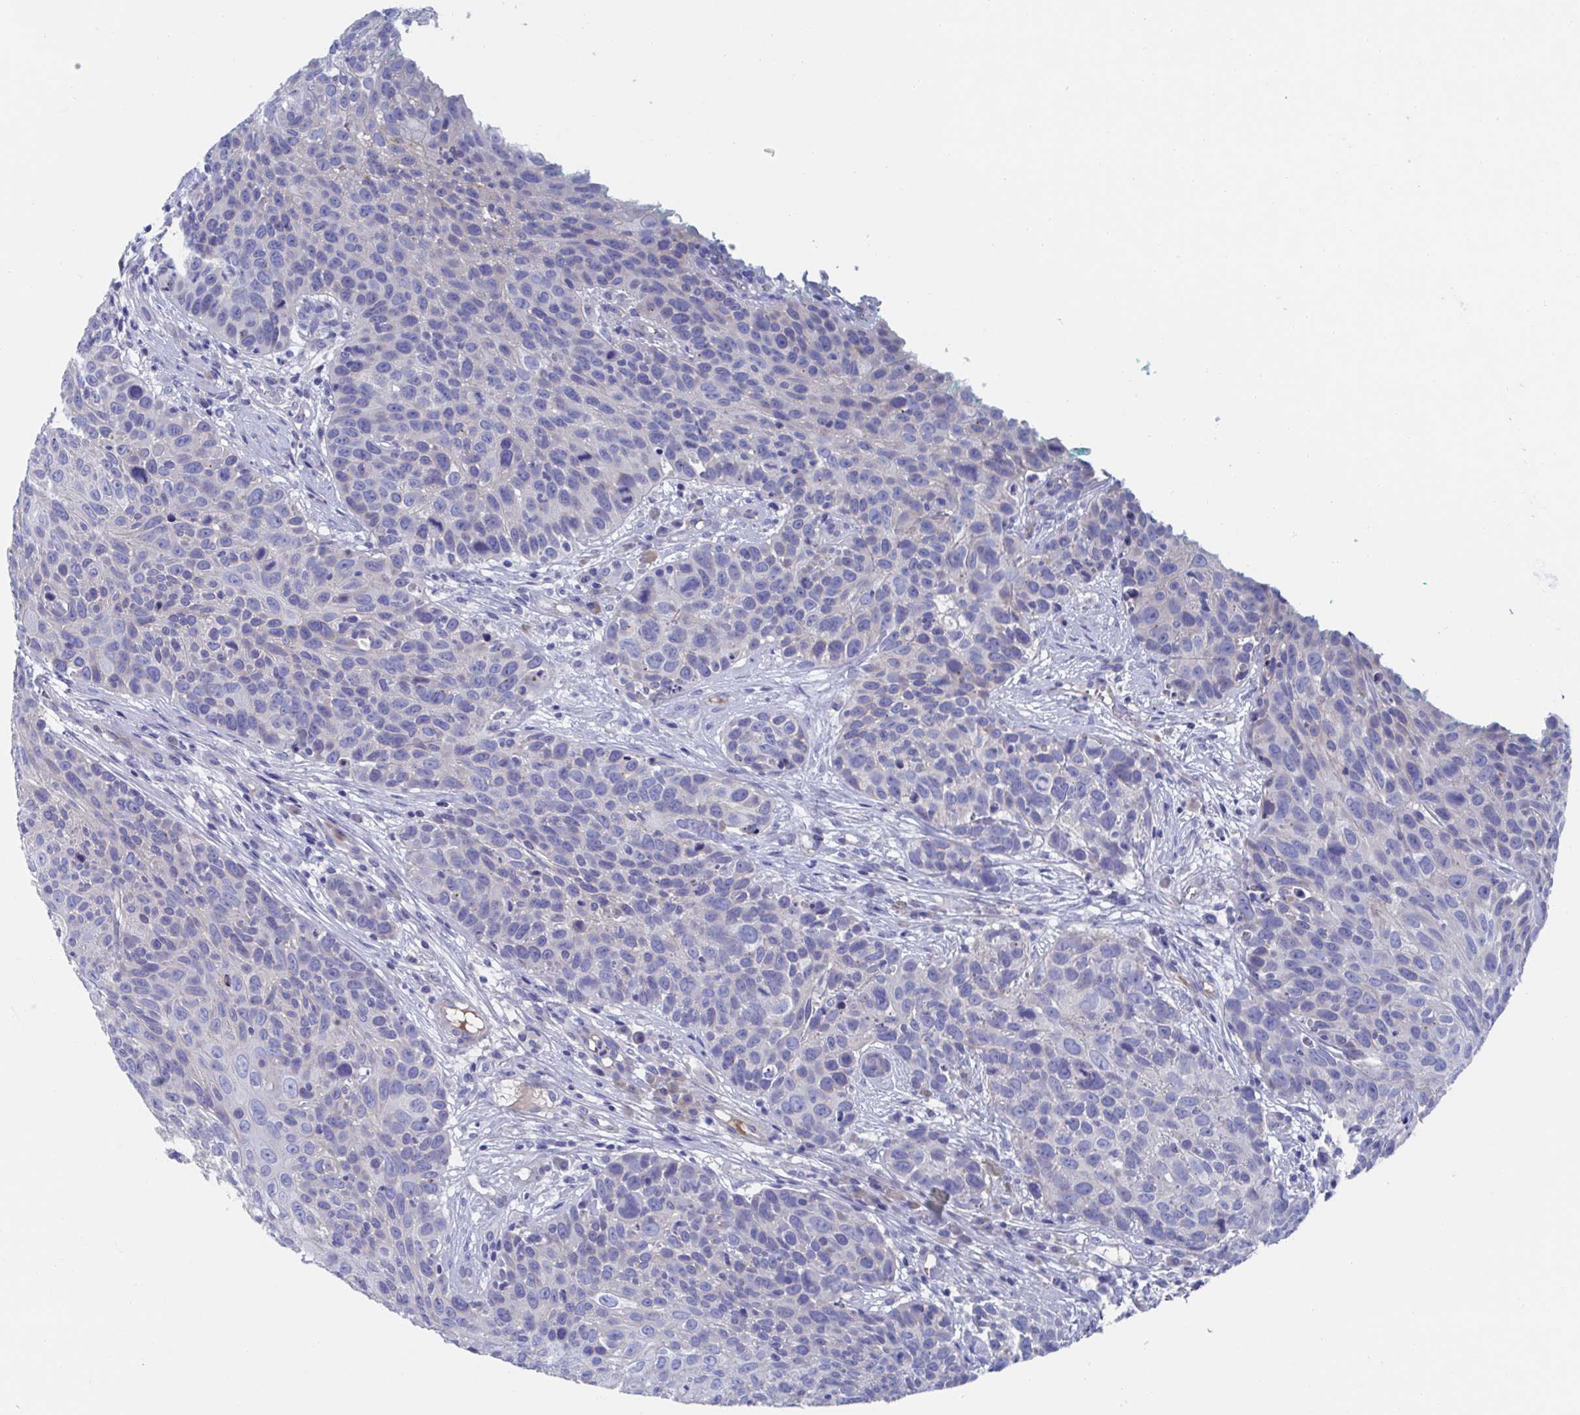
{"staining": {"intensity": "negative", "quantity": "none", "location": "none"}, "tissue": "skin cancer", "cell_type": "Tumor cells", "image_type": "cancer", "snomed": [{"axis": "morphology", "description": "Squamous cell carcinoma, NOS"}, {"axis": "topography", "description": "Skin"}], "caption": "Immunohistochemistry photomicrograph of neoplastic tissue: human skin squamous cell carcinoma stained with DAB displays no significant protein staining in tumor cells.", "gene": "CDH2", "patient": {"sex": "male", "age": 92}}